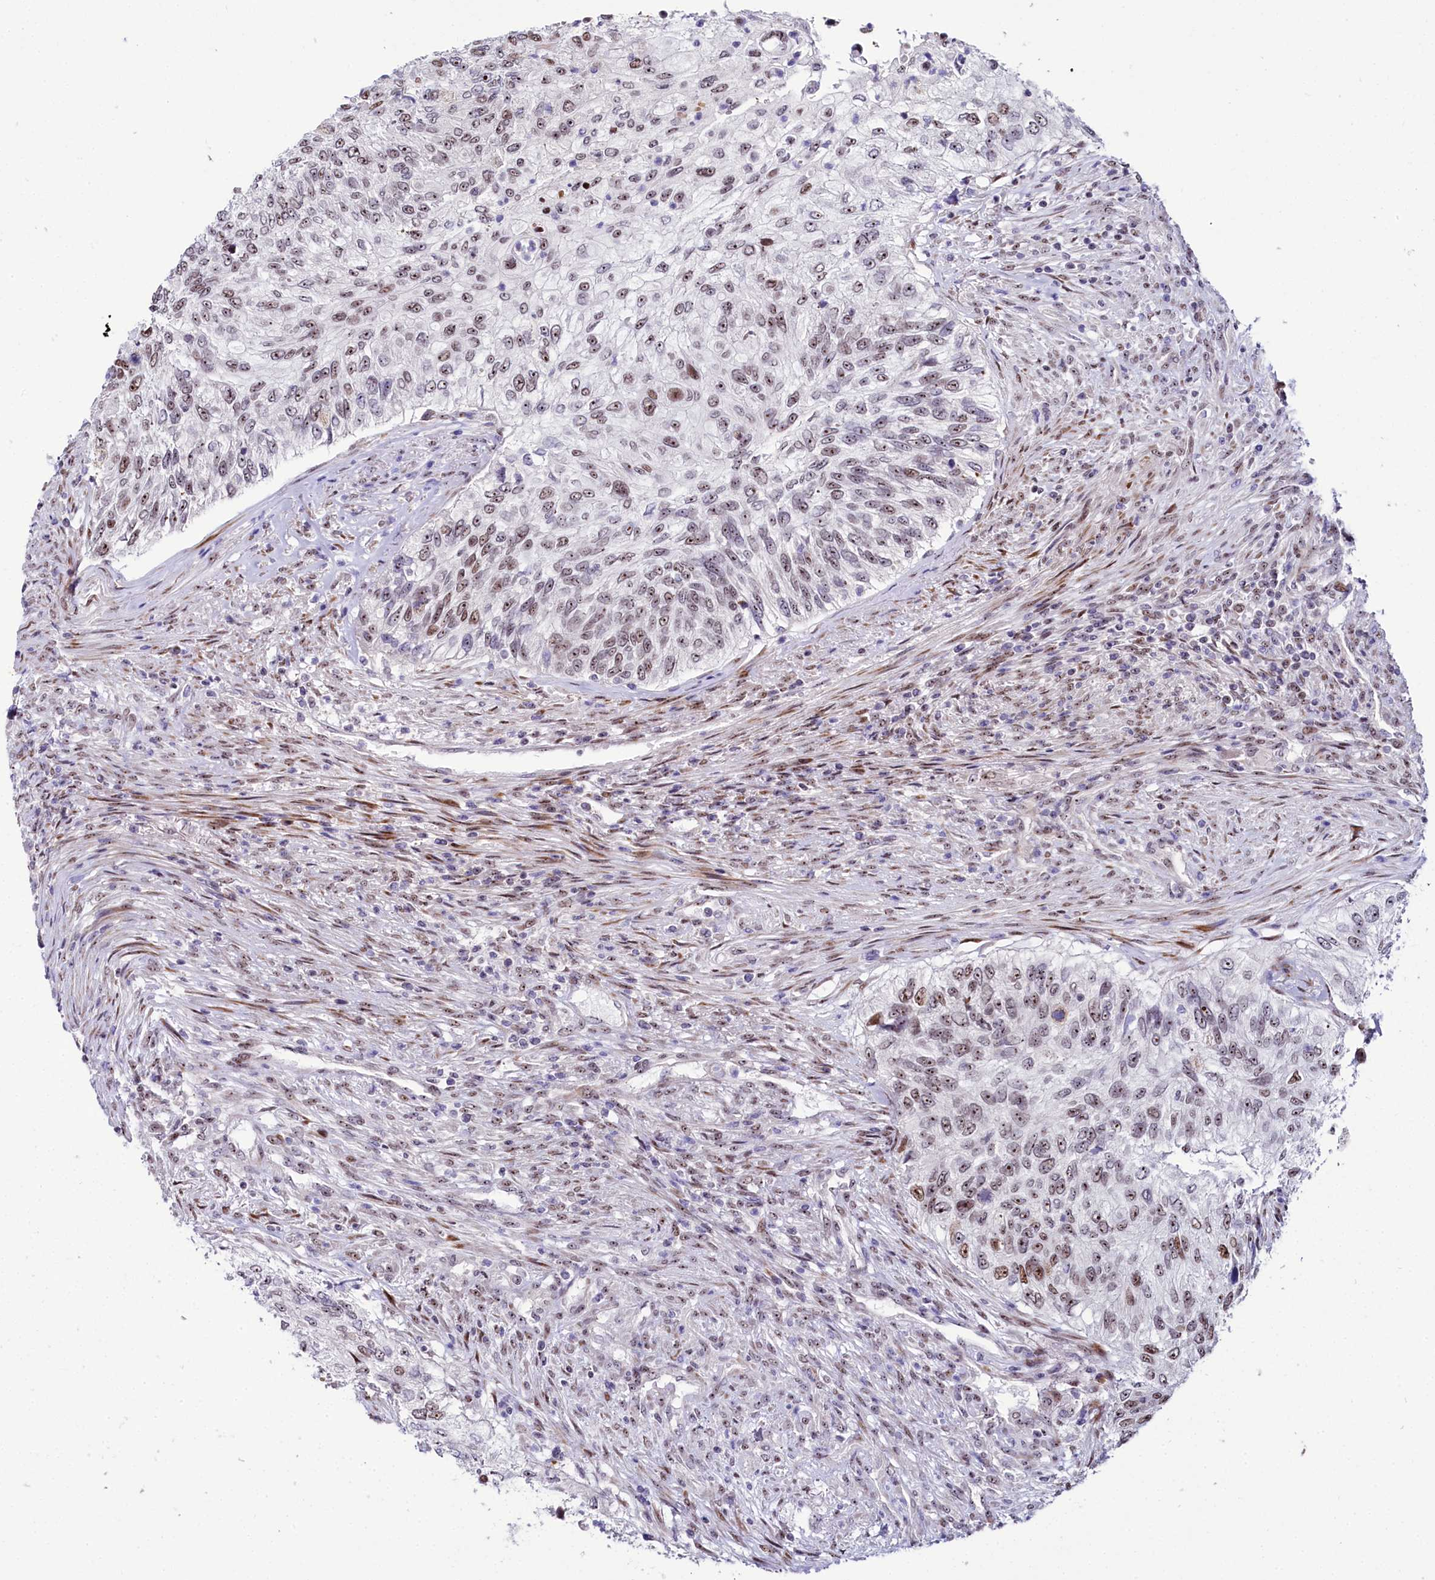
{"staining": {"intensity": "moderate", "quantity": "25%-75%", "location": "nuclear"}, "tissue": "urothelial cancer", "cell_type": "Tumor cells", "image_type": "cancer", "snomed": [{"axis": "morphology", "description": "Urothelial carcinoma, High grade"}, {"axis": "topography", "description": "Urinary bladder"}], "caption": "Protein staining exhibits moderate nuclear staining in about 25%-75% of tumor cells in urothelial carcinoma (high-grade).", "gene": "TCOF1", "patient": {"sex": "female", "age": 60}}